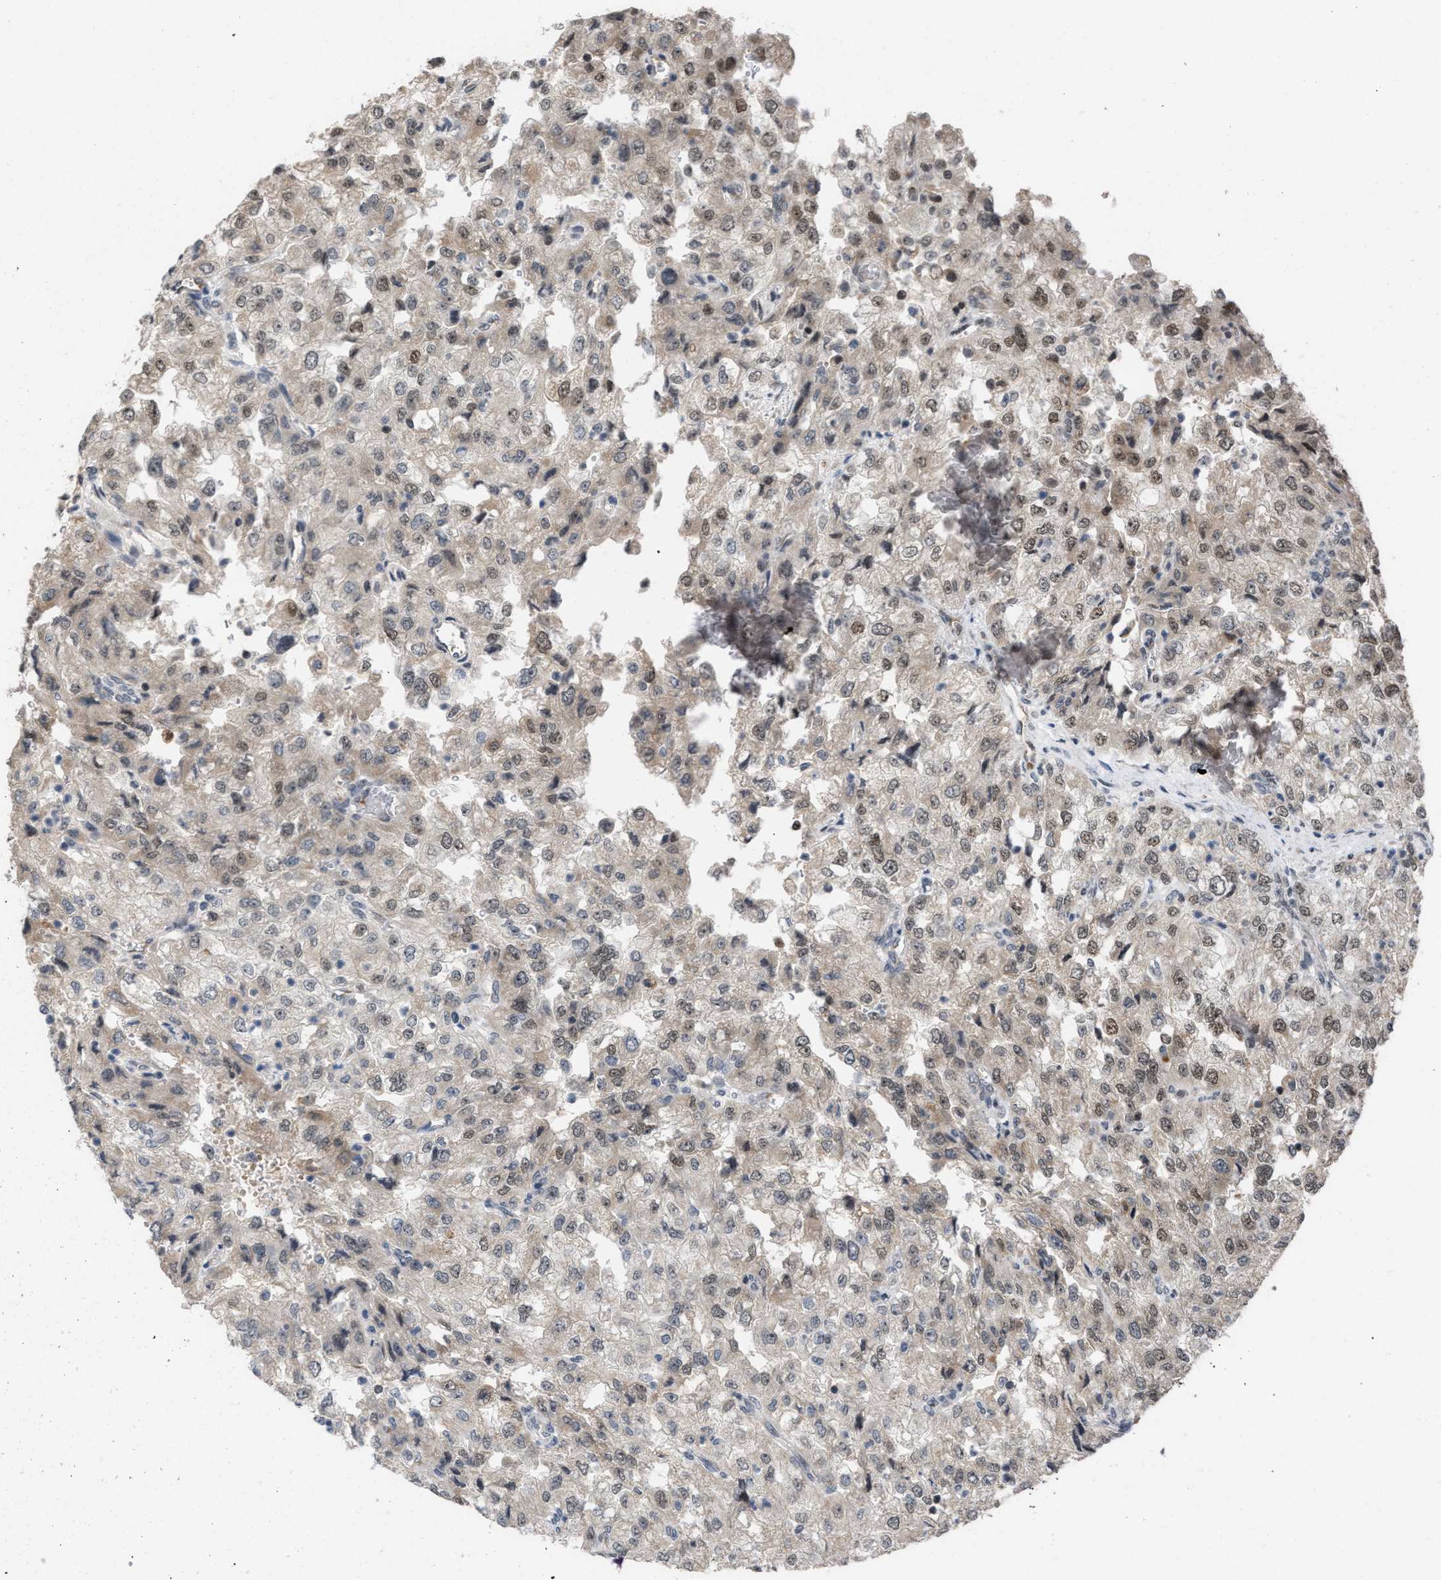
{"staining": {"intensity": "weak", "quantity": "<25%", "location": "nuclear"}, "tissue": "renal cancer", "cell_type": "Tumor cells", "image_type": "cancer", "snomed": [{"axis": "morphology", "description": "Adenocarcinoma, NOS"}, {"axis": "topography", "description": "Kidney"}], "caption": "This is an immunohistochemistry histopathology image of human renal cancer. There is no staining in tumor cells.", "gene": "C9orf78", "patient": {"sex": "female", "age": 54}}